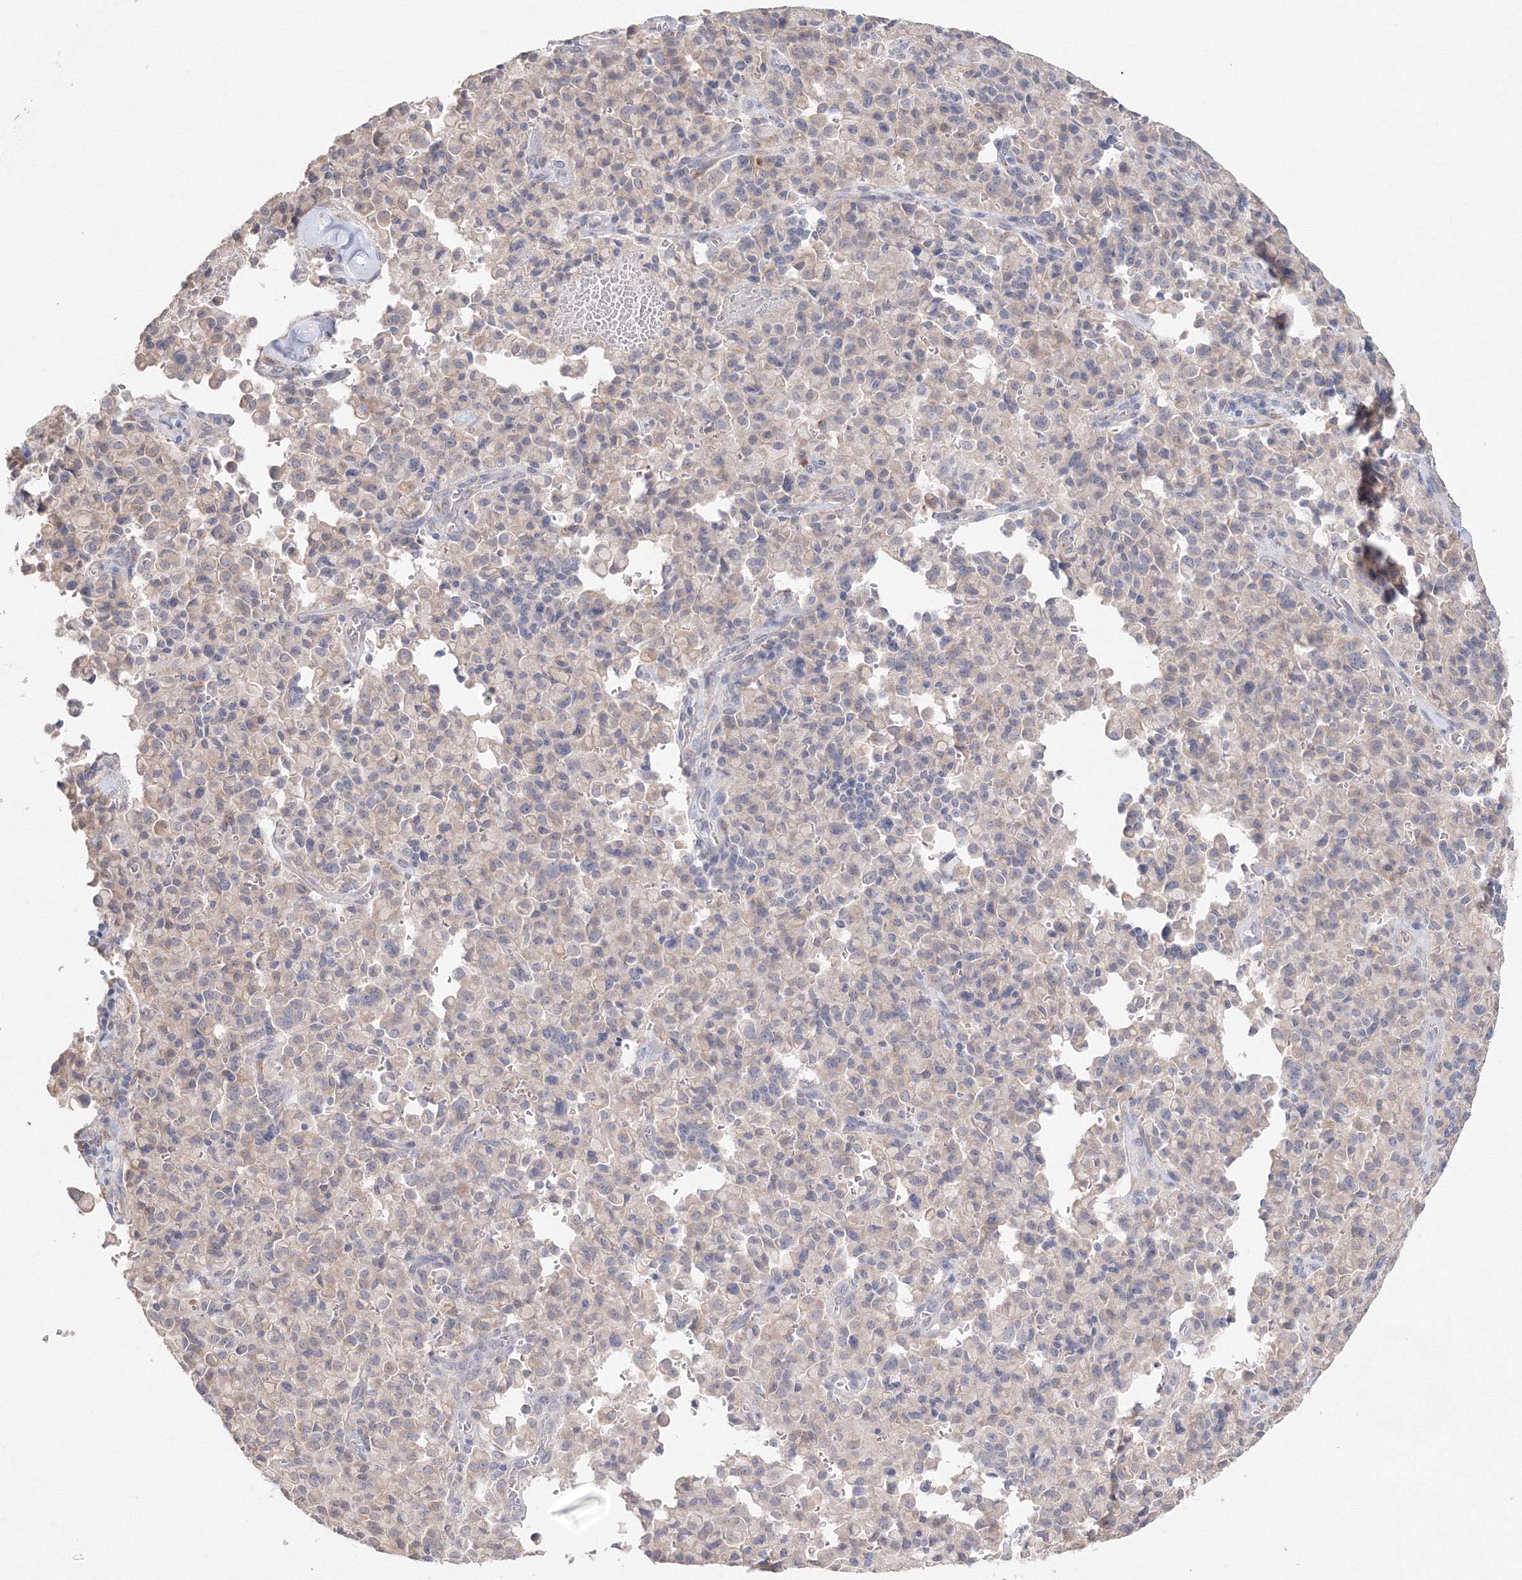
{"staining": {"intensity": "negative", "quantity": "none", "location": "none"}, "tissue": "pancreatic cancer", "cell_type": "Tumor cells", "image_type": "cancer", "snomed": [{"axis": "morphology", "description": "Adenocarcinoma, NOS"}, {"axis": "topography", "description": "Pancreas"}], "caption": "Immunohistochemistry of human pancreatic adenocarcinoma displays no expression in tumor cells.", "gene": "DHRS12", "patient": {"sex": "male", "age": 65}}